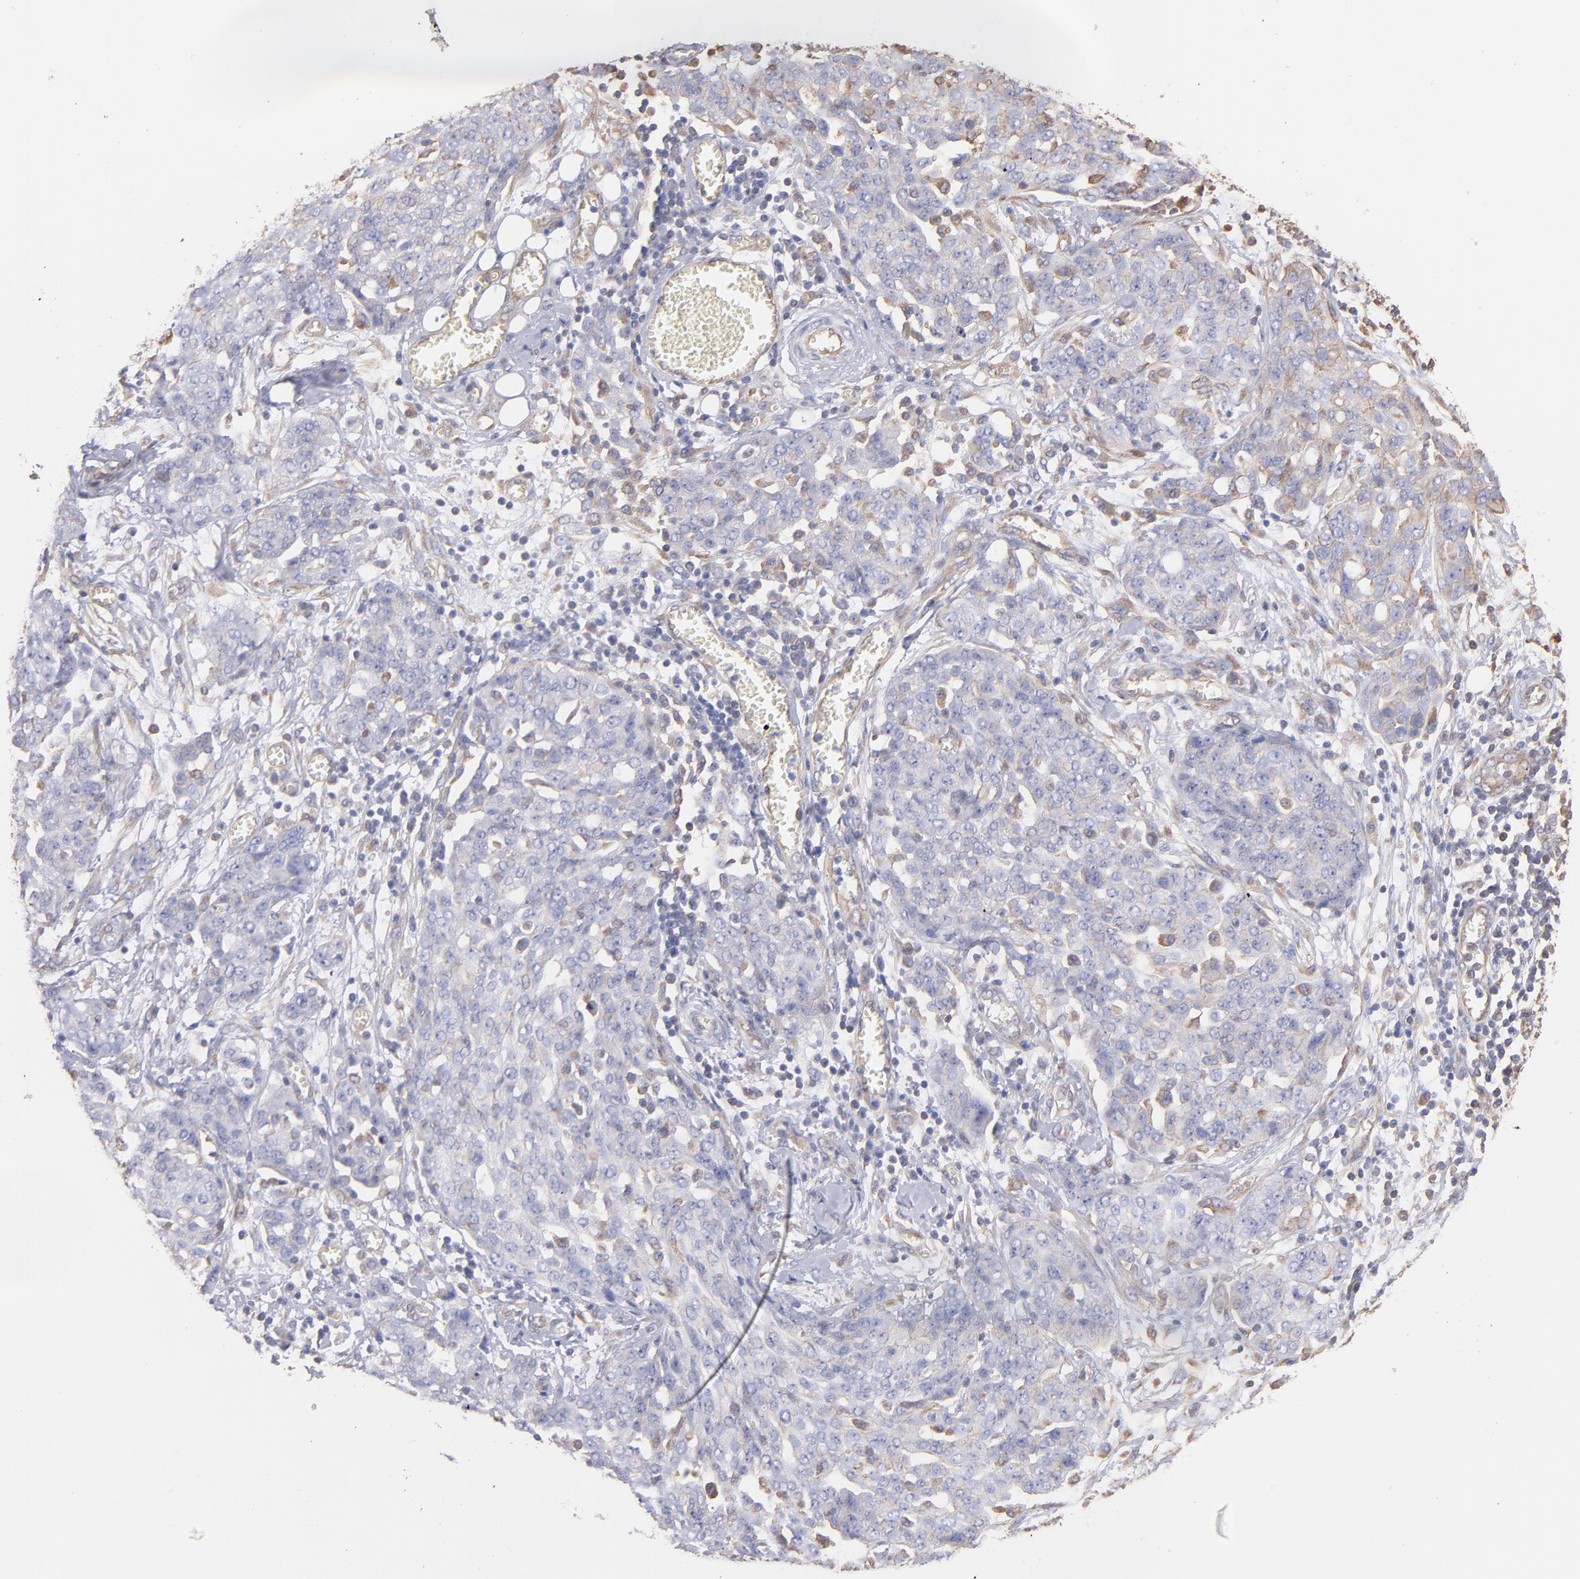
{"staining": {"intensity": "weak", "quantity": "<25%", "location": "cytoplasmic/membranous"}, "tissue": "ovarian cancer", "cell_type": "Tumor cells", "image_type": "cancer", "snomed": [{"axis": "morphology", "description": "Cystadenocarcinoma, serous, NOS"}, {"axis": "topography", "description": "Soft tissue"}, {"axis": "topography", "description": "Ovary"}], "caption": "Serous cystadenocarcinoma (ovarian) was stained to show a protein in brown. There is no significant positivity in tumor cells.", "gene": "PLEC", "patient": {"sex": "female", "age": 57}}